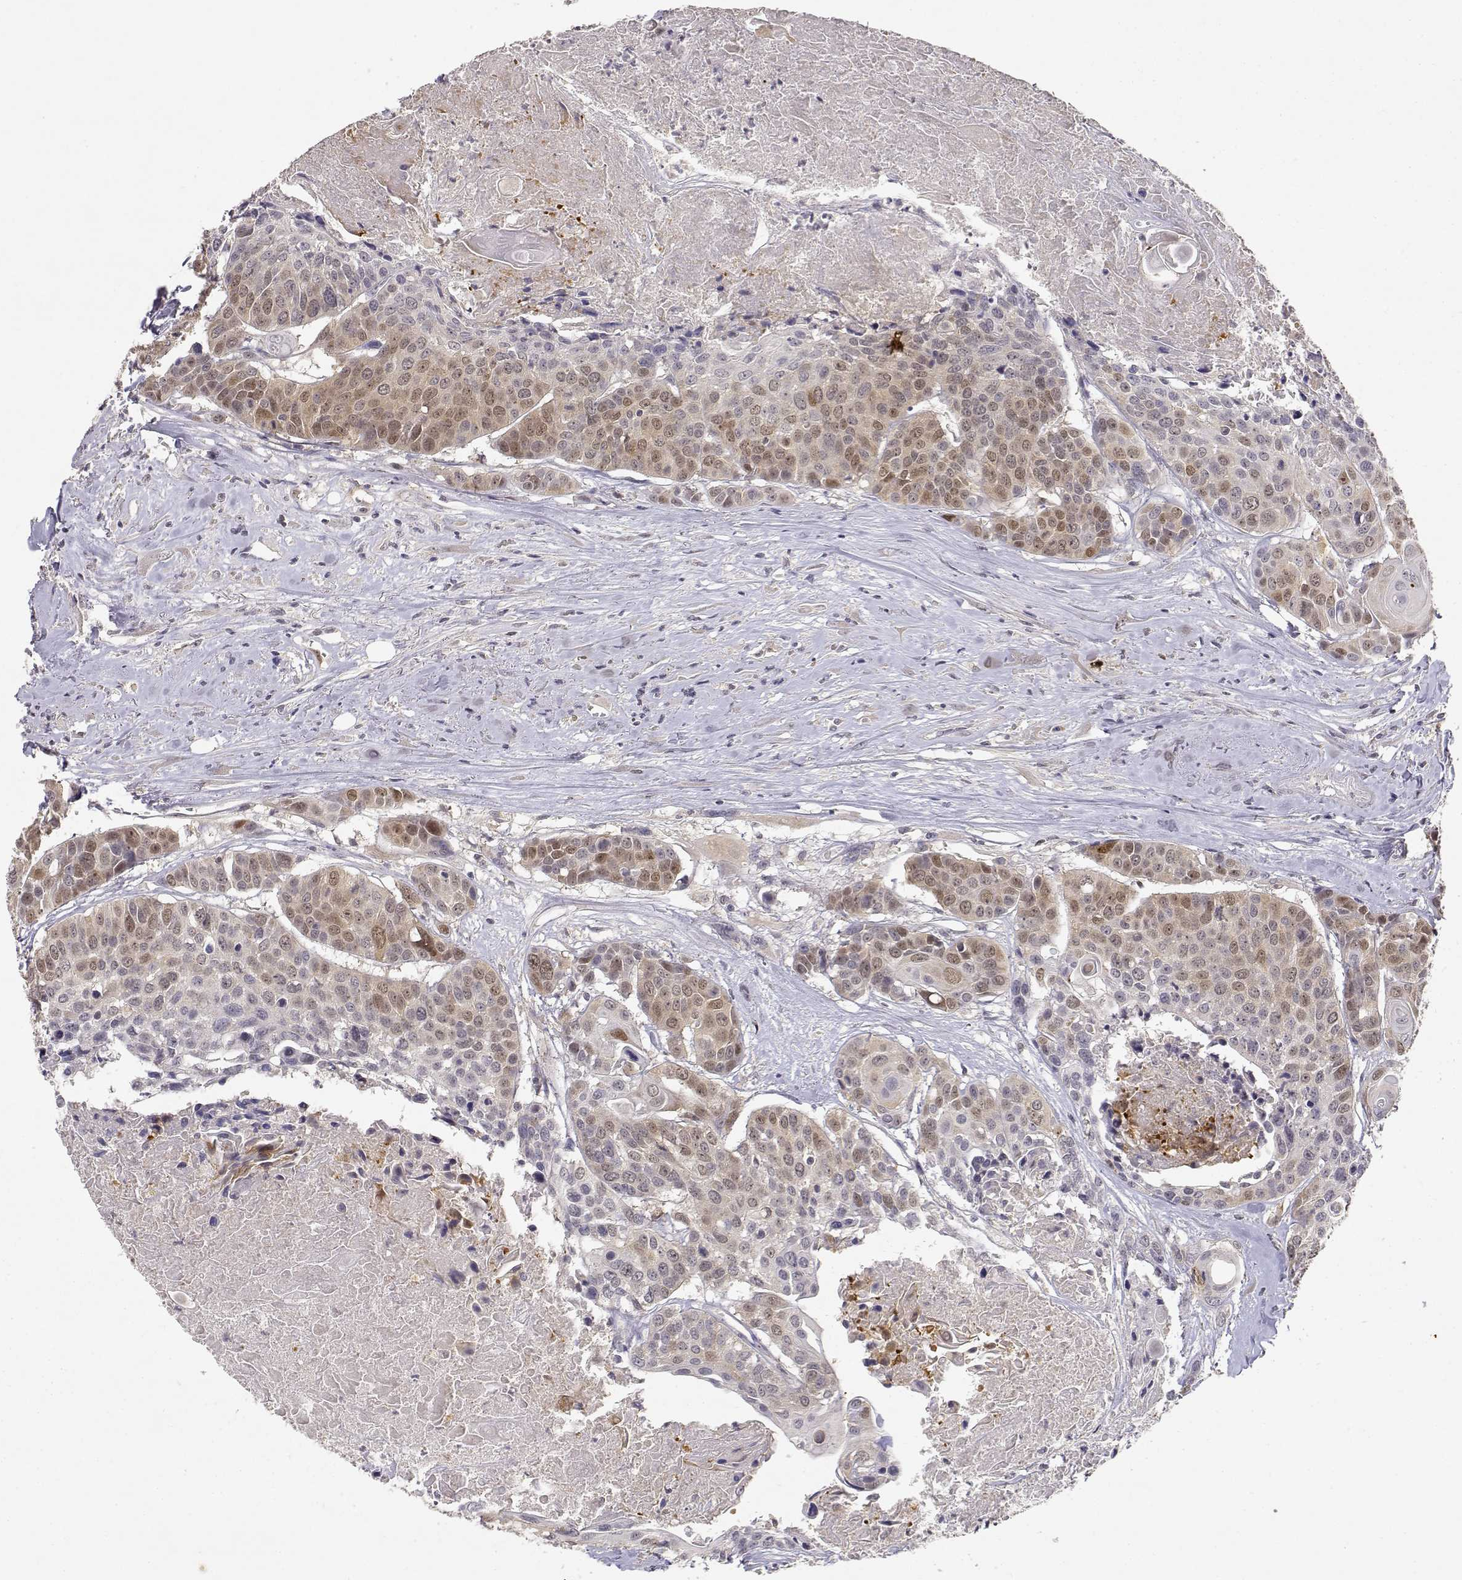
{"staining": {"intensity": "moderate", "quantity": "25%-75%", "location": "cytoplasmic/membranous,nuclear"}, "tissue": "head and neck cancer", "cell_type": "Tumor cells", "image_type": "cancer", "snomed": [{"axis": "morphology", "description": "Squamous cell carcinoma, NOS"}, {"axis": "topography", "description": "Oral tissue"}, {"axis": "topography", "description": "Head-Neck"}], "caption": "Immunohistochemical staining of head and neck cancer (squamous cell carcinoma) reveals medium levels of moderate cytoplasmic/membranous and nuclear expression in approximately 25%-75% of tumor cells.", "gene": "RAD51", "patient": {"sex": "male", "age": 56}}